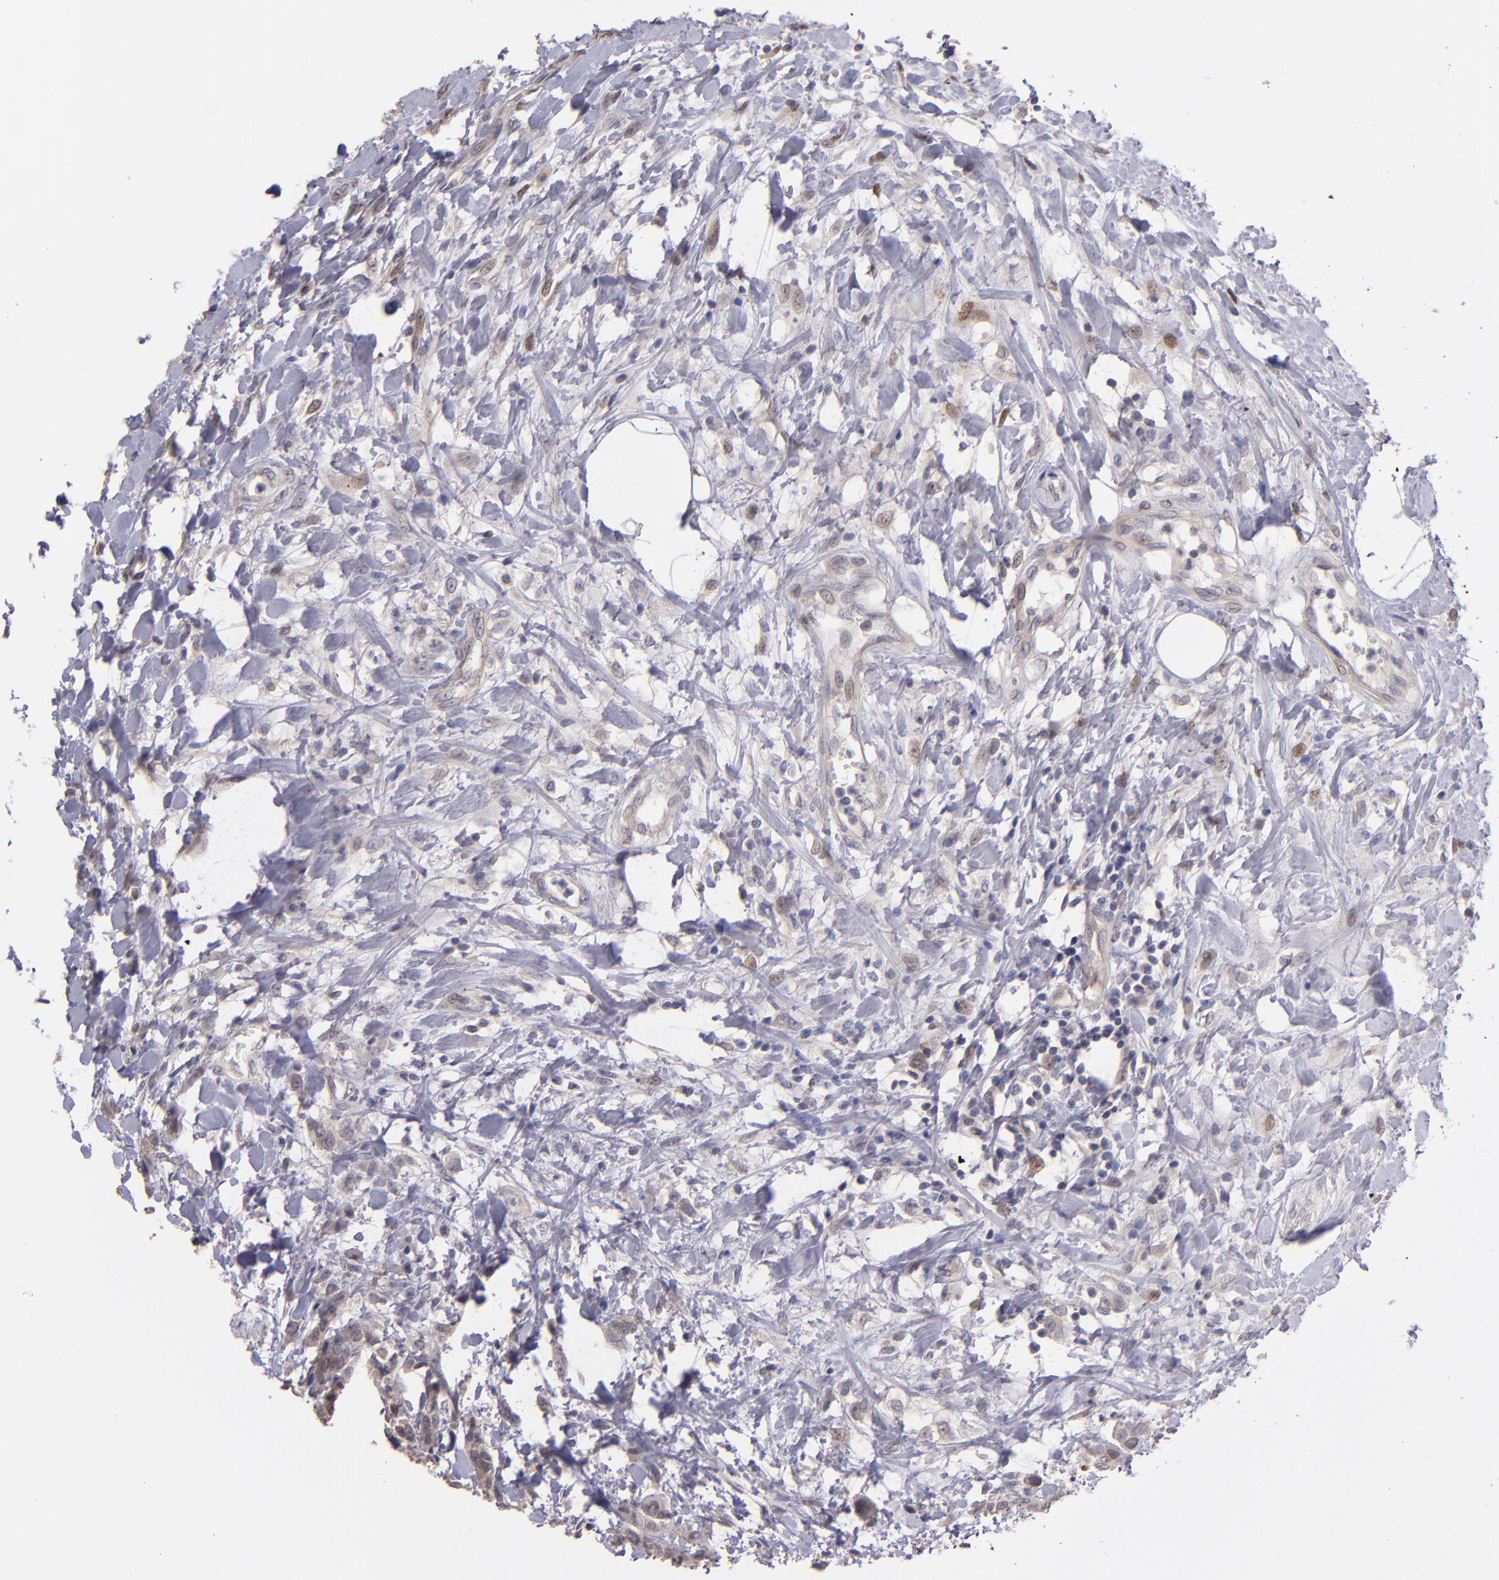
{"staining": {"intensity": "negative", "quantity": "none", "location": "none"}, "tissue": "urothelial cancer", "cell_type": "Tumor cells", "image_type": "cancer", "snomed": [{"axis": "morphology", "description": "Urothelial carcinoma, High grade"}, {"axis": "topography", "description": "Urinary bladder"}], "caption": "Urothelial carcinoma (high-grade) was stained to show a protein in brown. There is no significant positivity in tumor cells.", "gene": "NUP62CL", "patient": {"sex": "male", "age": 56}}